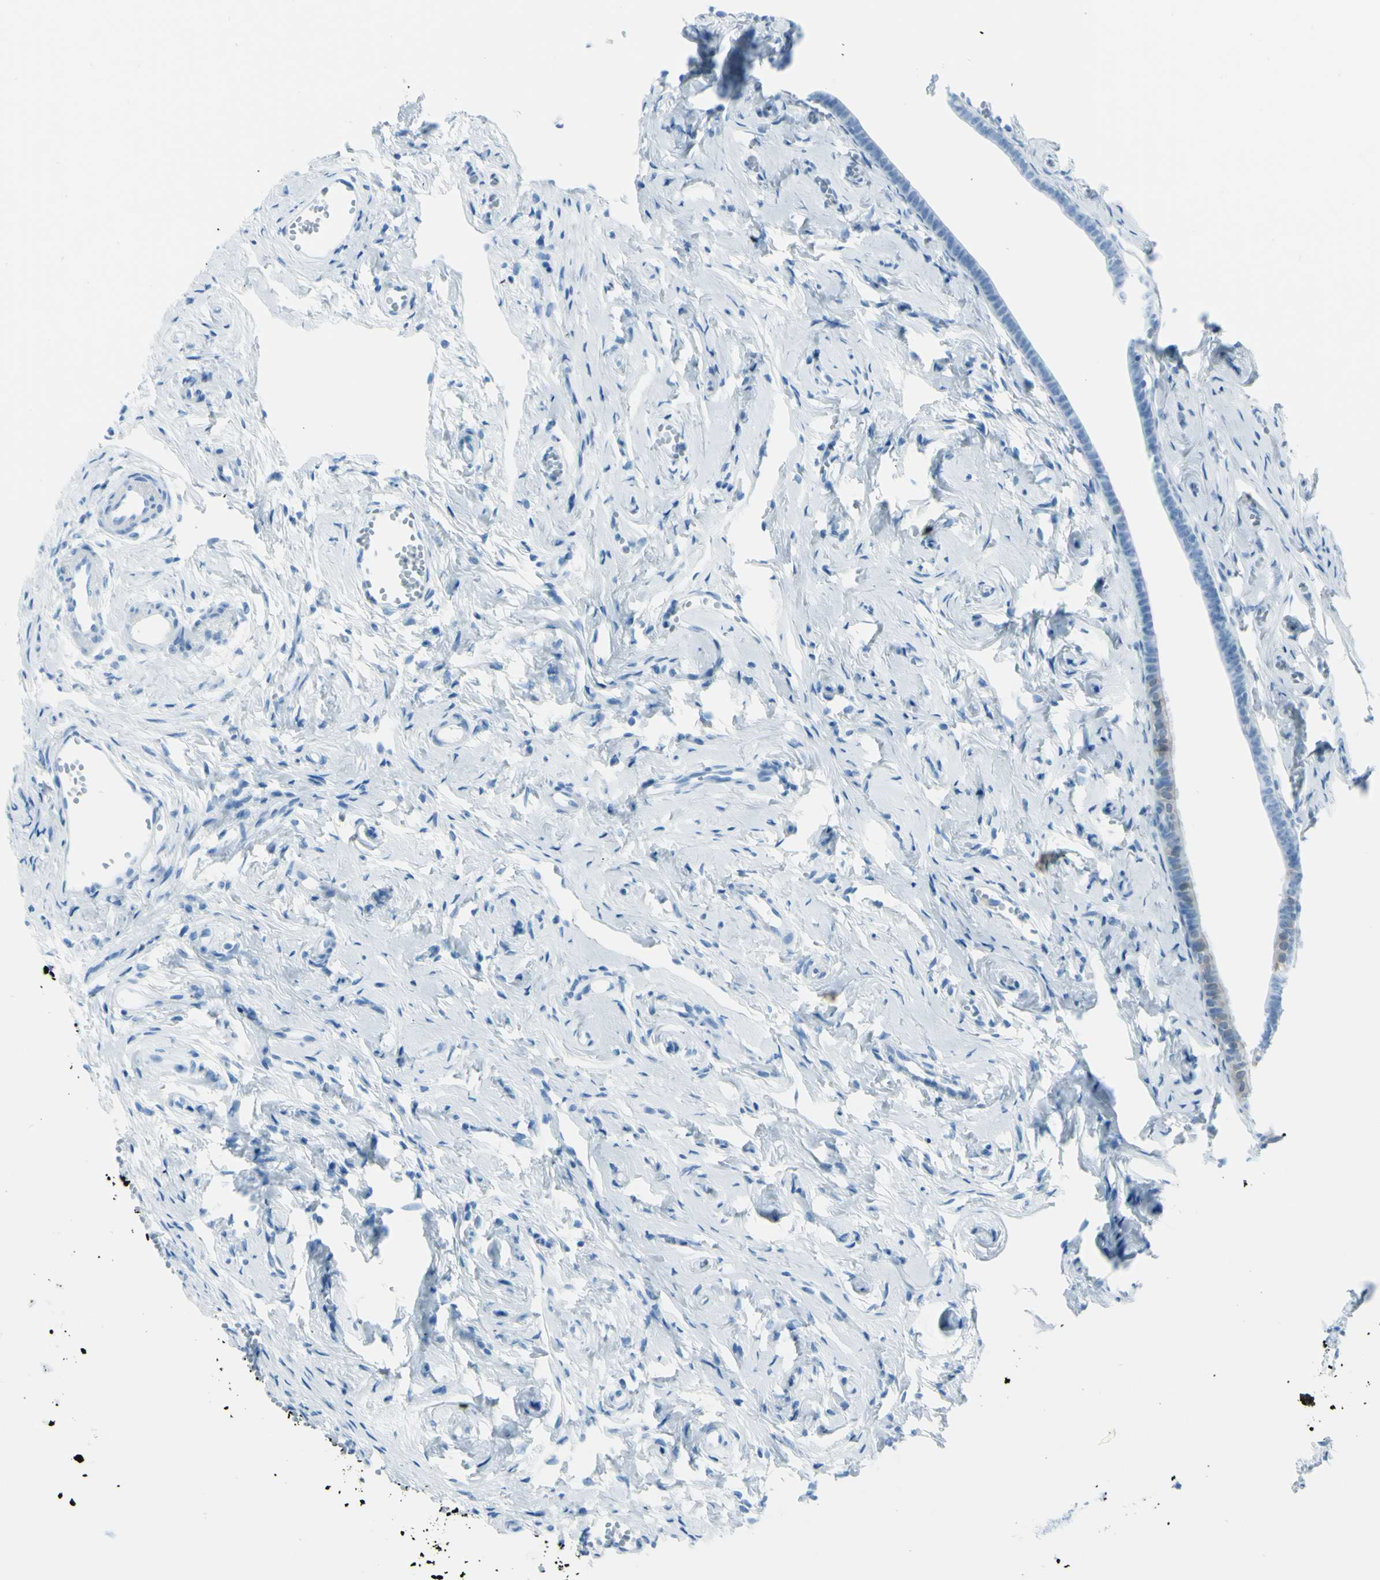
{"staining": {"intensity": "weak", "quantity": "<25%", "location": "nuclear"}, "tissue": "fallopian tube", "cell_type": "Glandular cells", "image_type": "normal", "snomed": [{"axis": "morphology", "description": "Normal tissue, NOS"}, {"axis": "topography", "description": "Fallopian tube"}], "caption": "DAB (3,3'-diaminobenzidine) immunohistochemical staining of benign fallopian tube demonstrates no significant staining in glandular cells. (DAB immunohistochemistry (IHC), high magnification).", "gene": "AFP", "patient": {"sex": "female", "age": 71}}